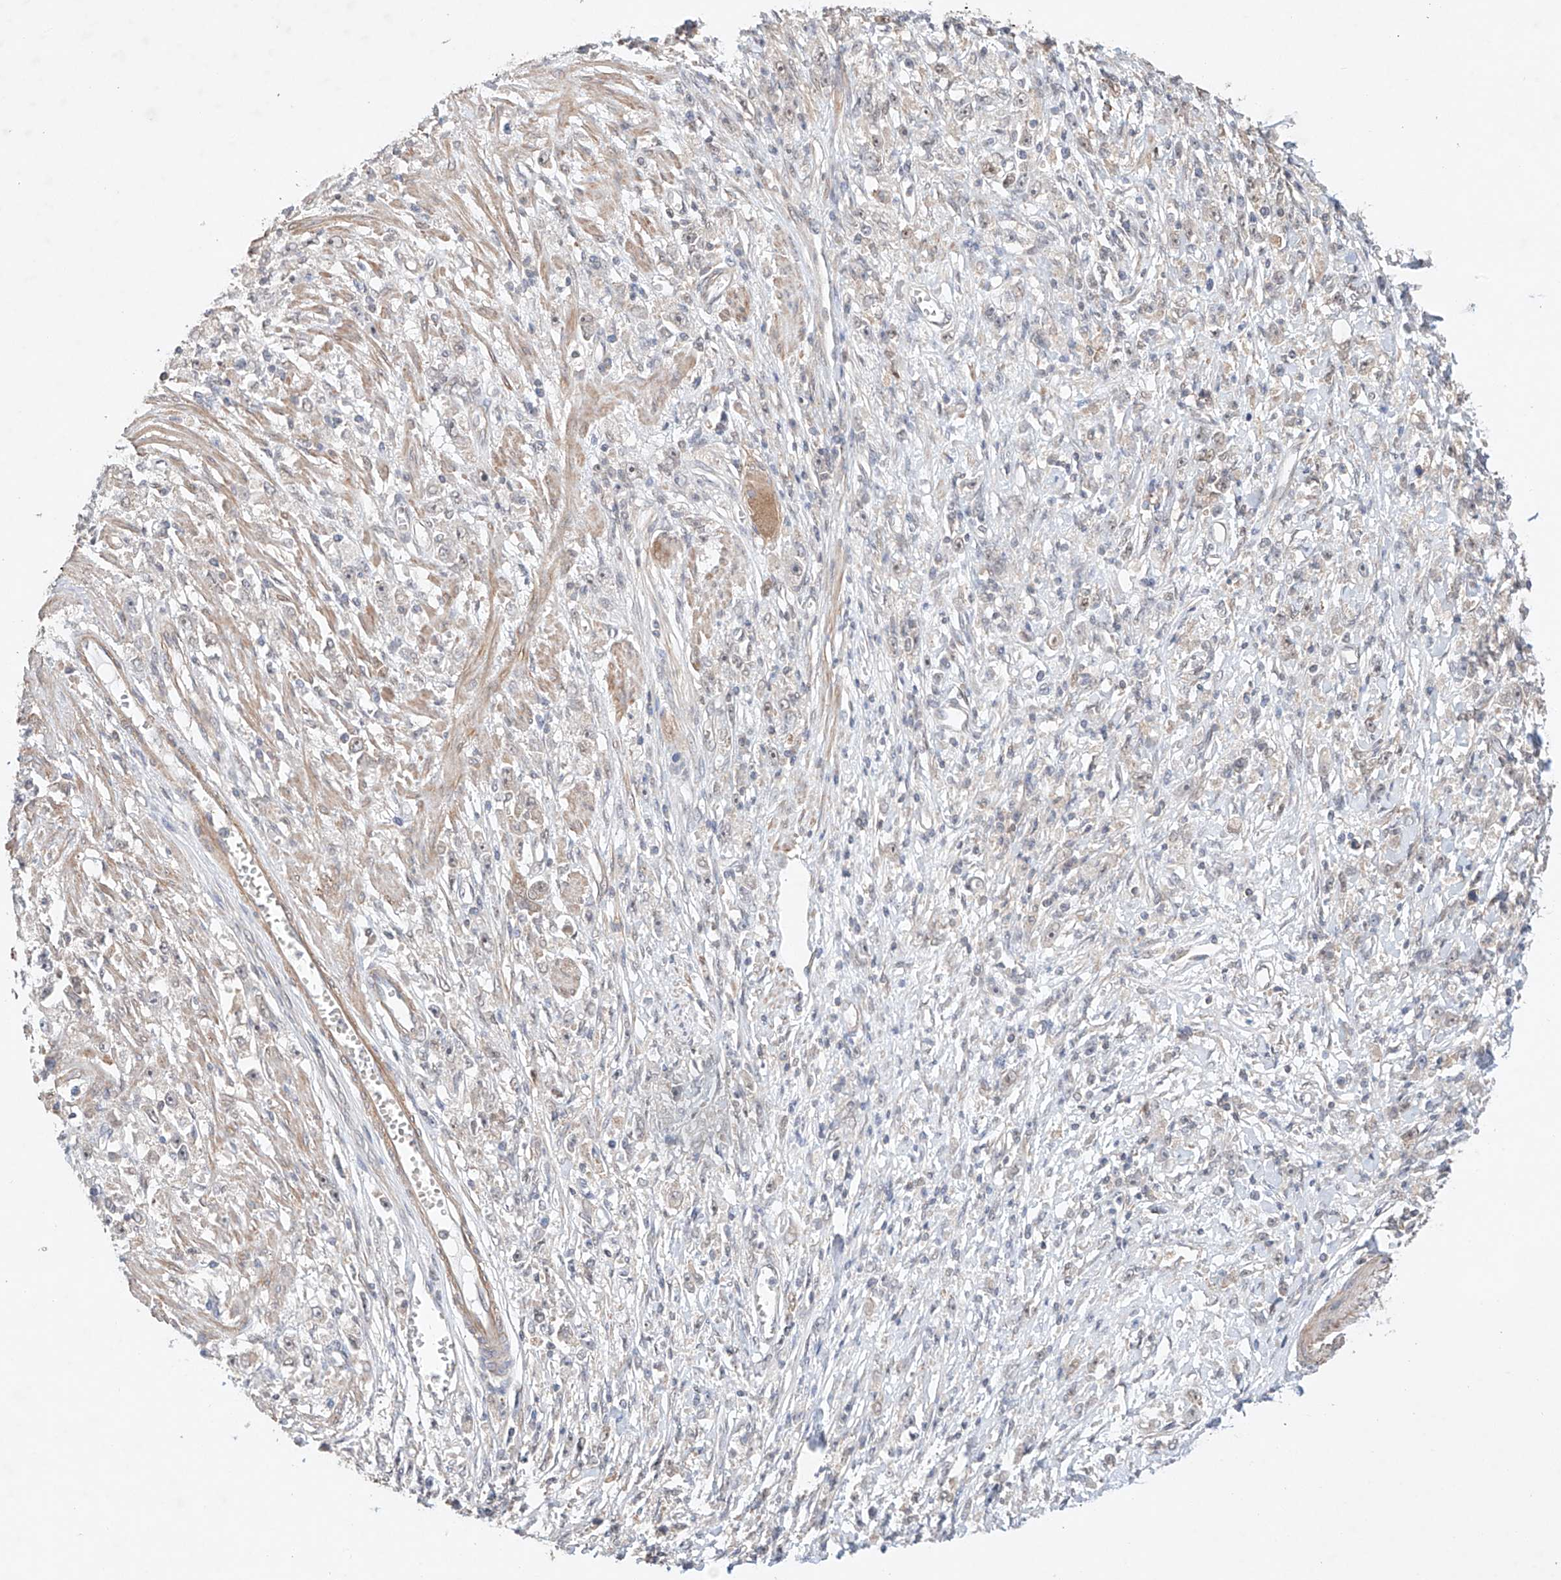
{"staining": {"intensity": "negative", "quantity": "none", "location": "none"}, "tissue": "stomach cancer", "cell_type": "Tumor cells", "image_type": "cancer", "snomed": [{"axis": "morphology", "description": "Adenocarcinoma, NOS"}, {"axis": "topography", "description": "Stomach"}], "caption": "High magnification brightfield microscopy of adenocarcinoma (stomach) stained with DAB (brown) and counterstained with hematoxylin (blue): tumor cells show no significant expression.", "gene": "TSR2", "patient": {"sex": "female", "age": 59}}